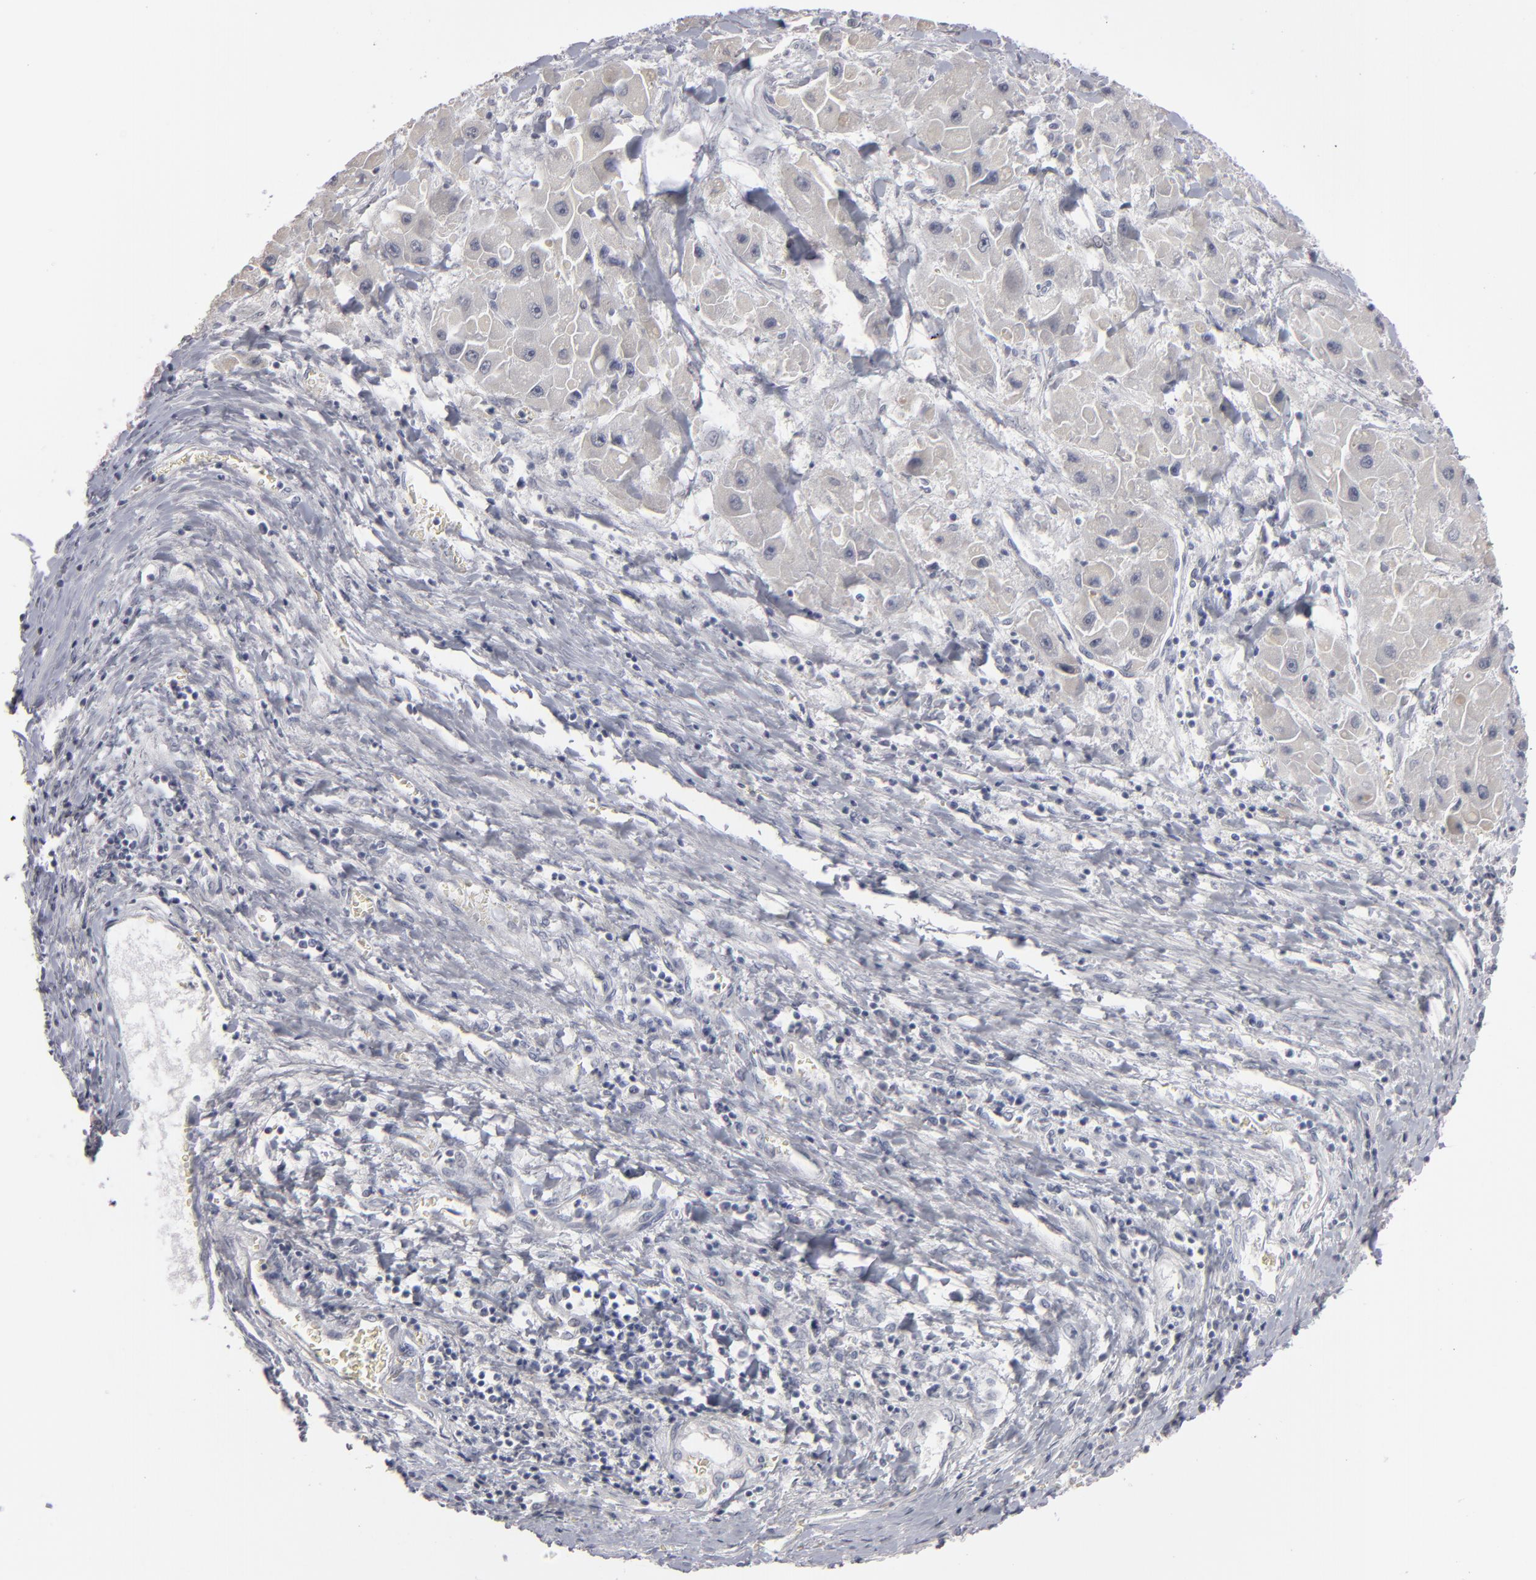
{"staining": {"intensity": "negative", "quantity": "none", "location": "none"}, "tissue": "liver cancer", "cell_type": "Tumor cells", "image_type": "cancer", "snomed": [{"axis": "morphology", "description": "Carcinoma, Hepatocellular, NOS"}, {"axis": "topography", "description": "Liver"}], "caption": "IHC of liver cancer reveals no staining in tumor cells. (Brightfield microscopy of DAB (3,3'-diaminobenzidine) immunohistochemistry (IHC) at high magnification).", "gene": "KIAA1210", "patient": {"sex": "male", "age": 24}}